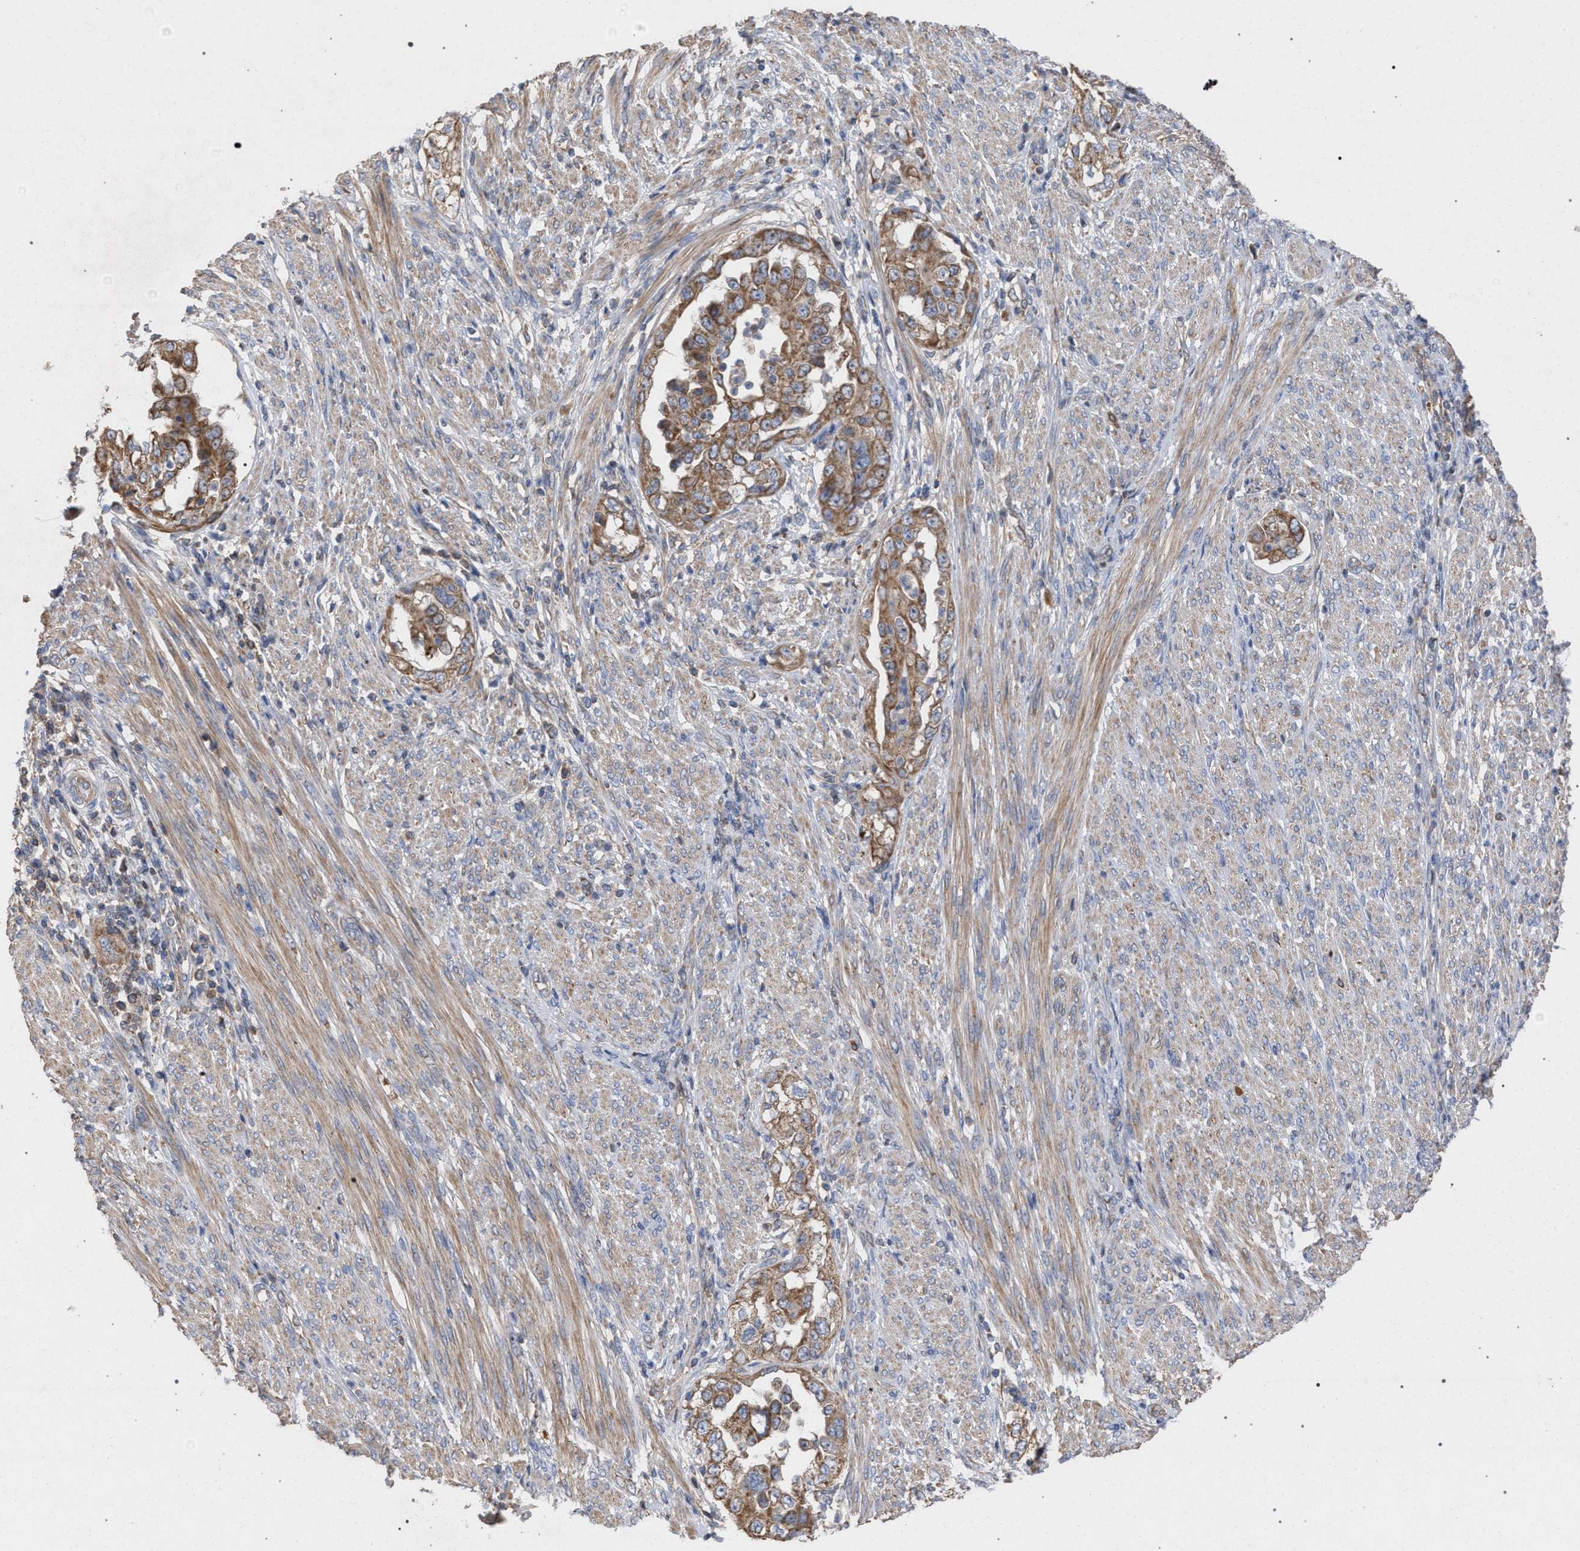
{"staining": {"intensity": "moderate", "quantity": ">75%", "location": "cytoplasmic/membranous"}, "tissue": "endometrial cancer", "cell_type": "Tumor cells", "image_type": "cancer", "snomed": [{"axis": "morphology", "description": "Adenocarcinoma, NOS"}, {"axis": "topography", "description": "Endometrium"}], "caption": "Immunohistochemical staining of human endometrial cancer (adenocarcinoma) displays medium levels of moderate cytoplasmic/membranous staining in approximately >75% of tumor cells.", "gene": "BCL2L12", "patient": {"sex": "female", "age": 85}}